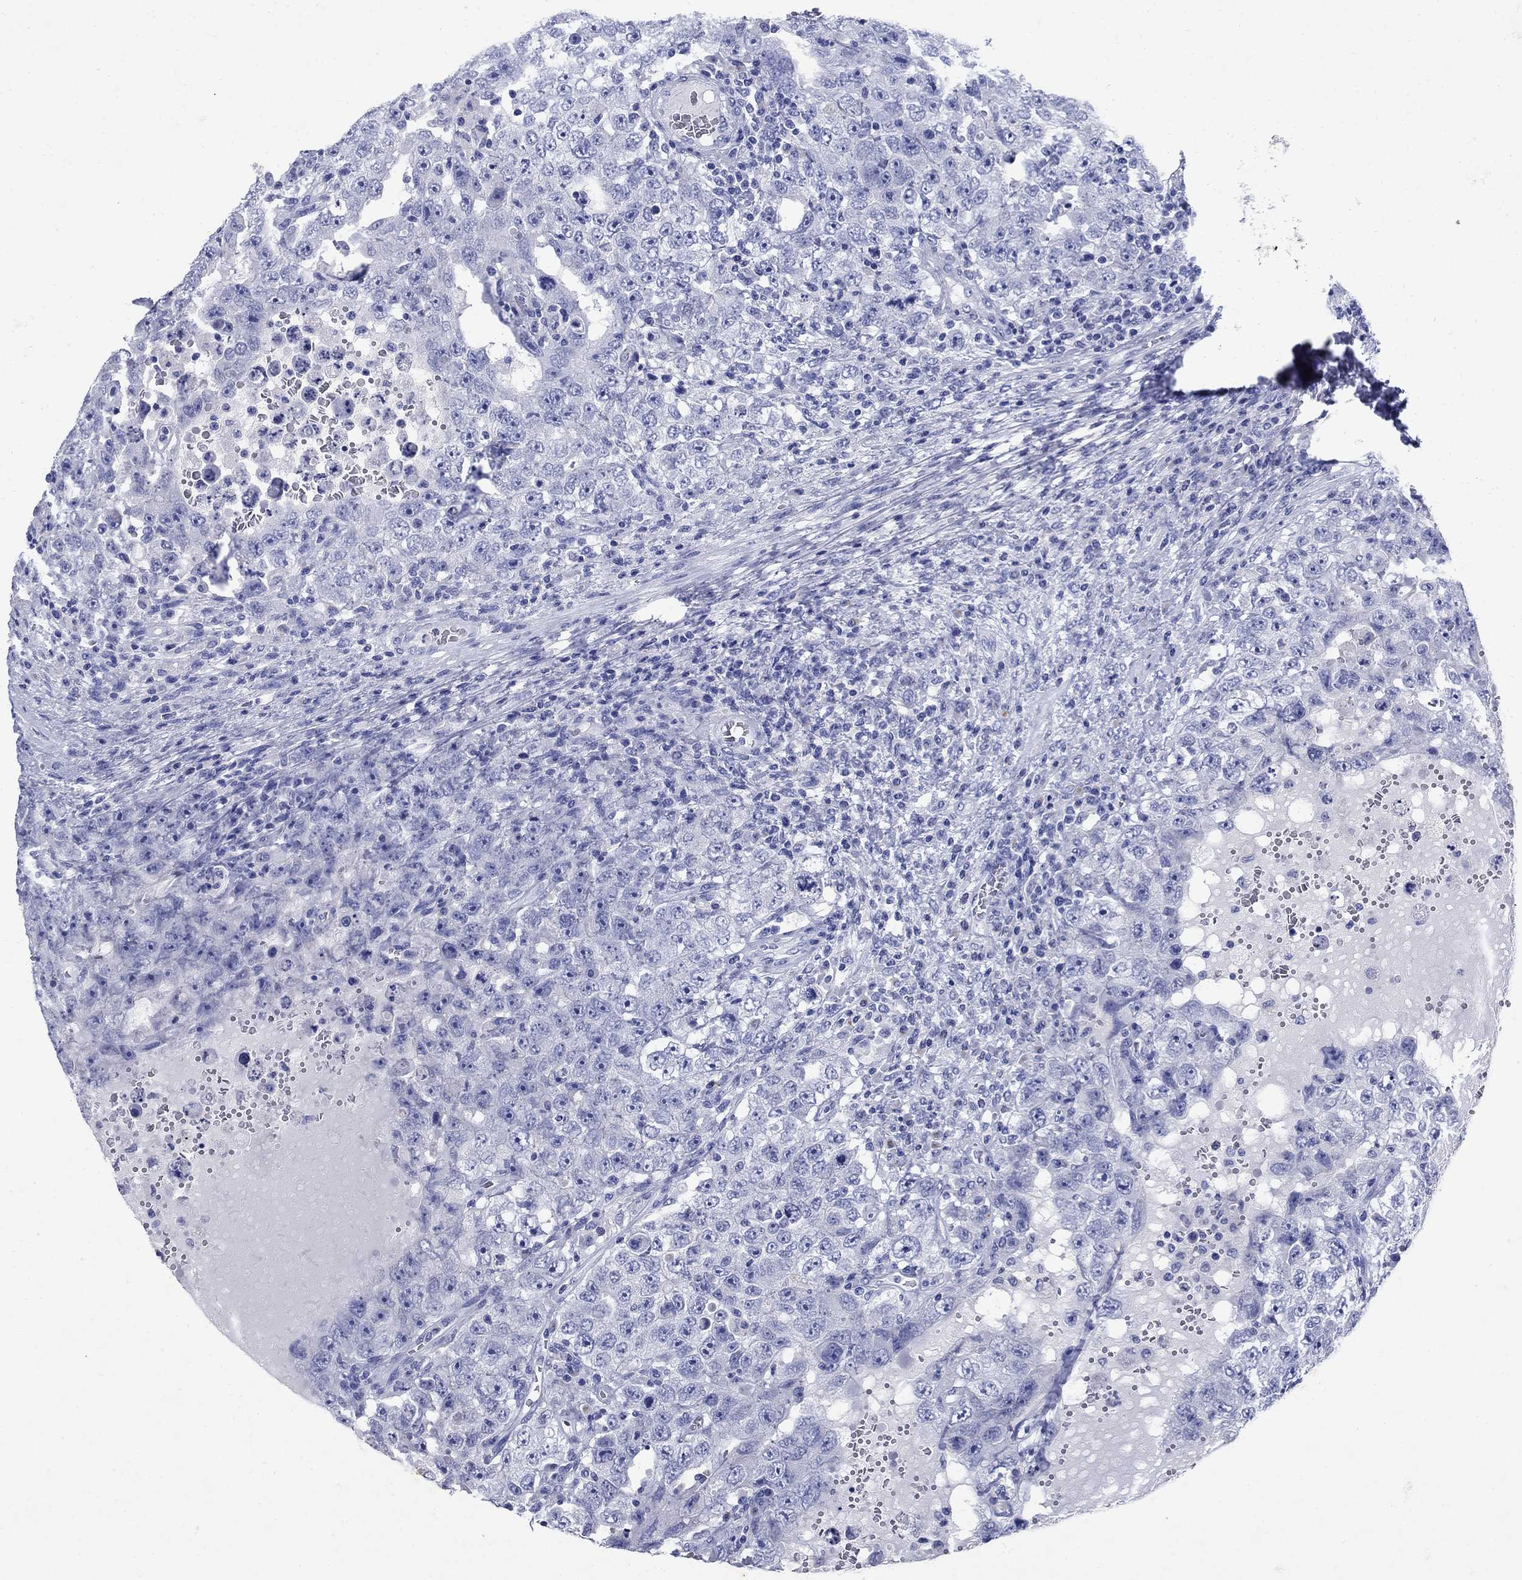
{"staining": {"intensity": "negative", "quantity": "none", "location": "none"}, "tissue": "testis cancer", "cell_type": "Tumor cells", "image_type": "cancer", "snomed": [{"axis": "morphology", "description": "Carcinoma, Embryonal, NOS"}, {"axis": "topography", "description": "Testis"}], "caption": "An image of human testis embryonal carcinoma is negative for staining in tumor cells.", "gene": "CD1A", "patient": {"sex": "male", "age": 26}}